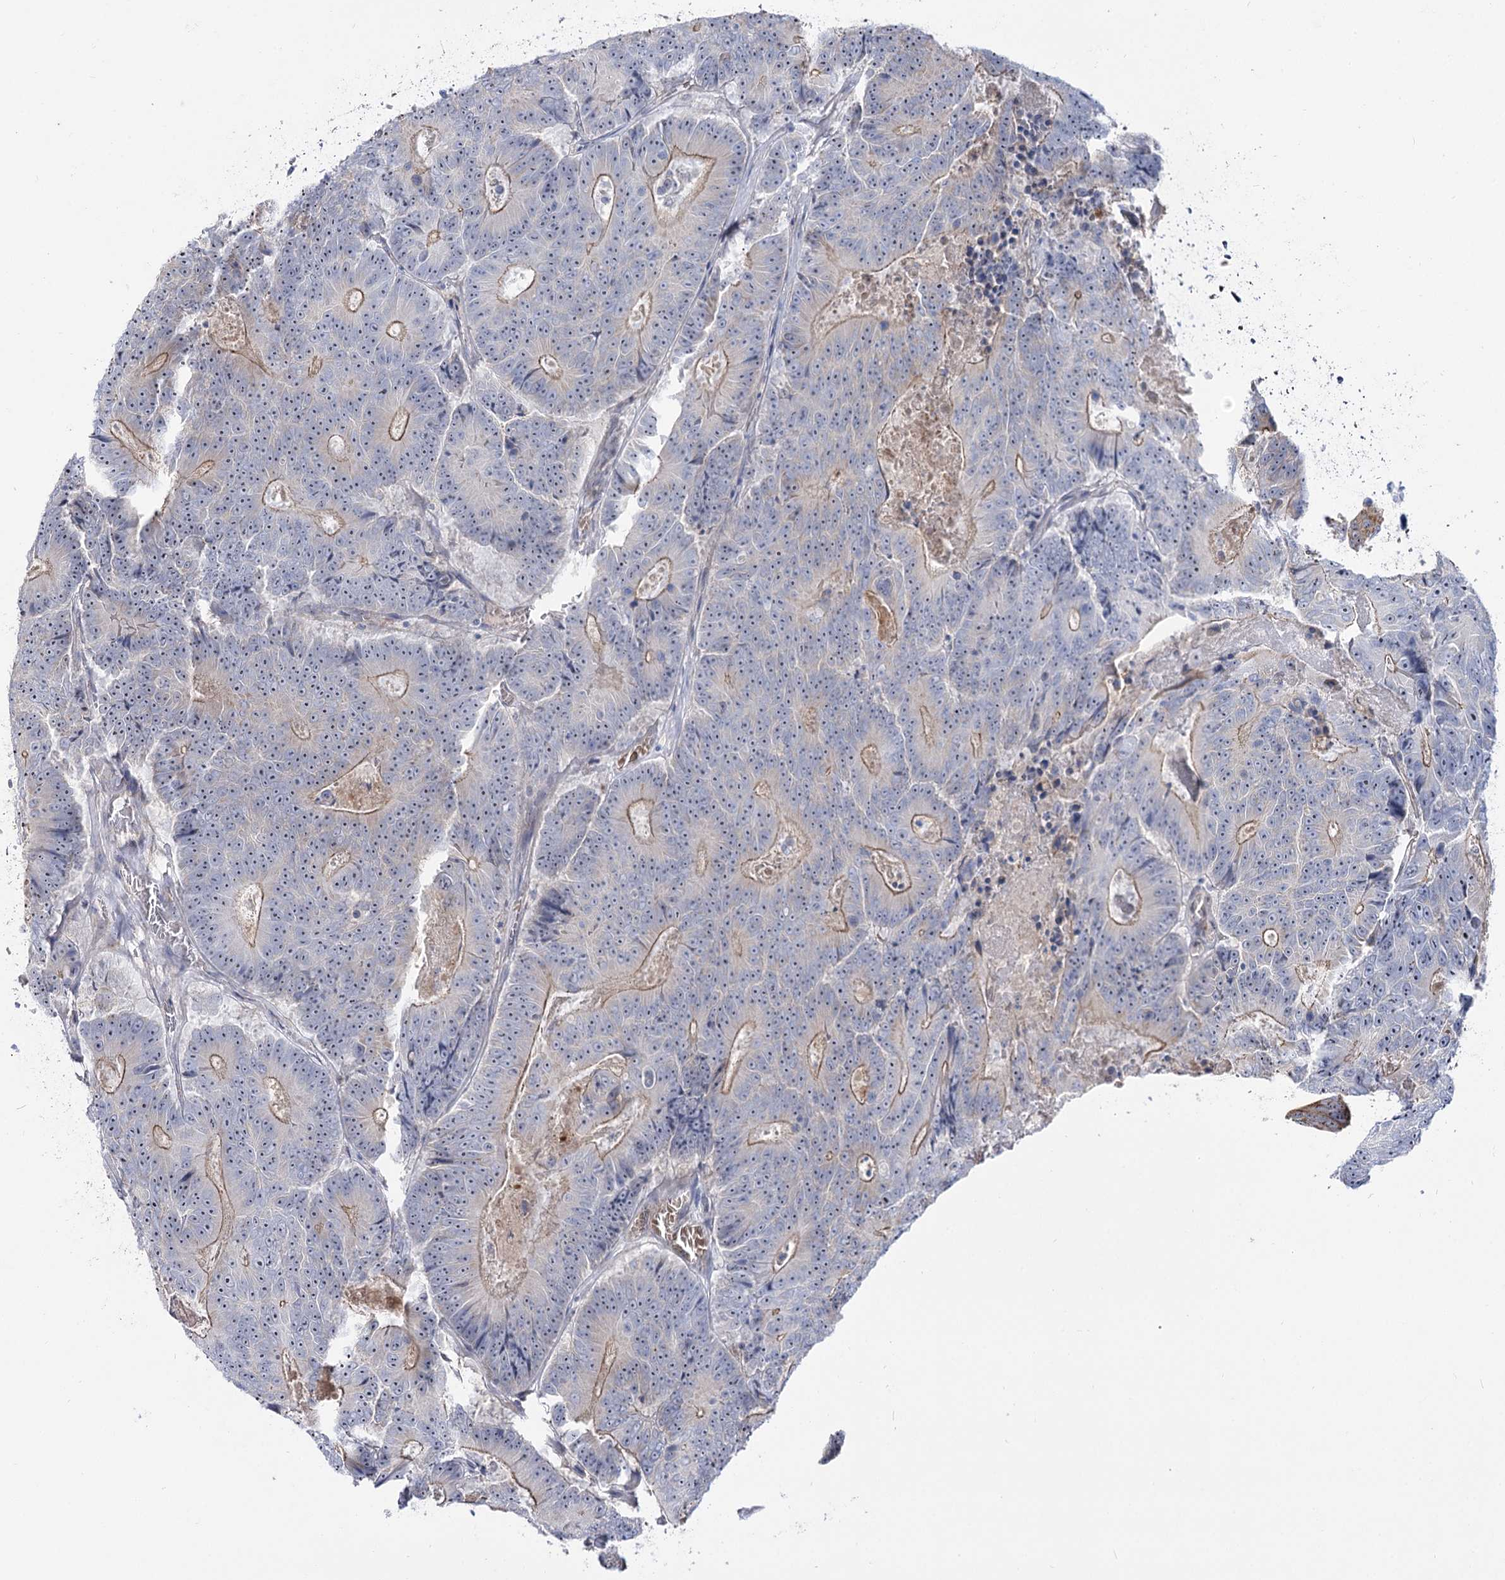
{"staining": {"intensity": "moderate", "quantity": "<25%", "location": "cytoplasmic/membranous"}, "tissue": "colorectal cancer", "cell_type": "Tumor cells", "image_type": "cancer", "snomed": [{"axis": "morphology", "description": "Adenocarcinoma, NOS"}, {"axis": "topography", "description": "Colon"}], "caption": "Immunohistochemical staining of human colorectal cancer (adenocarcinoma) displays moderate cytoplasmic/membranous protein staining in about <25% of tumor cells.", "gene": "SUOX", "patient": {"sex": "male", "age": 83}}